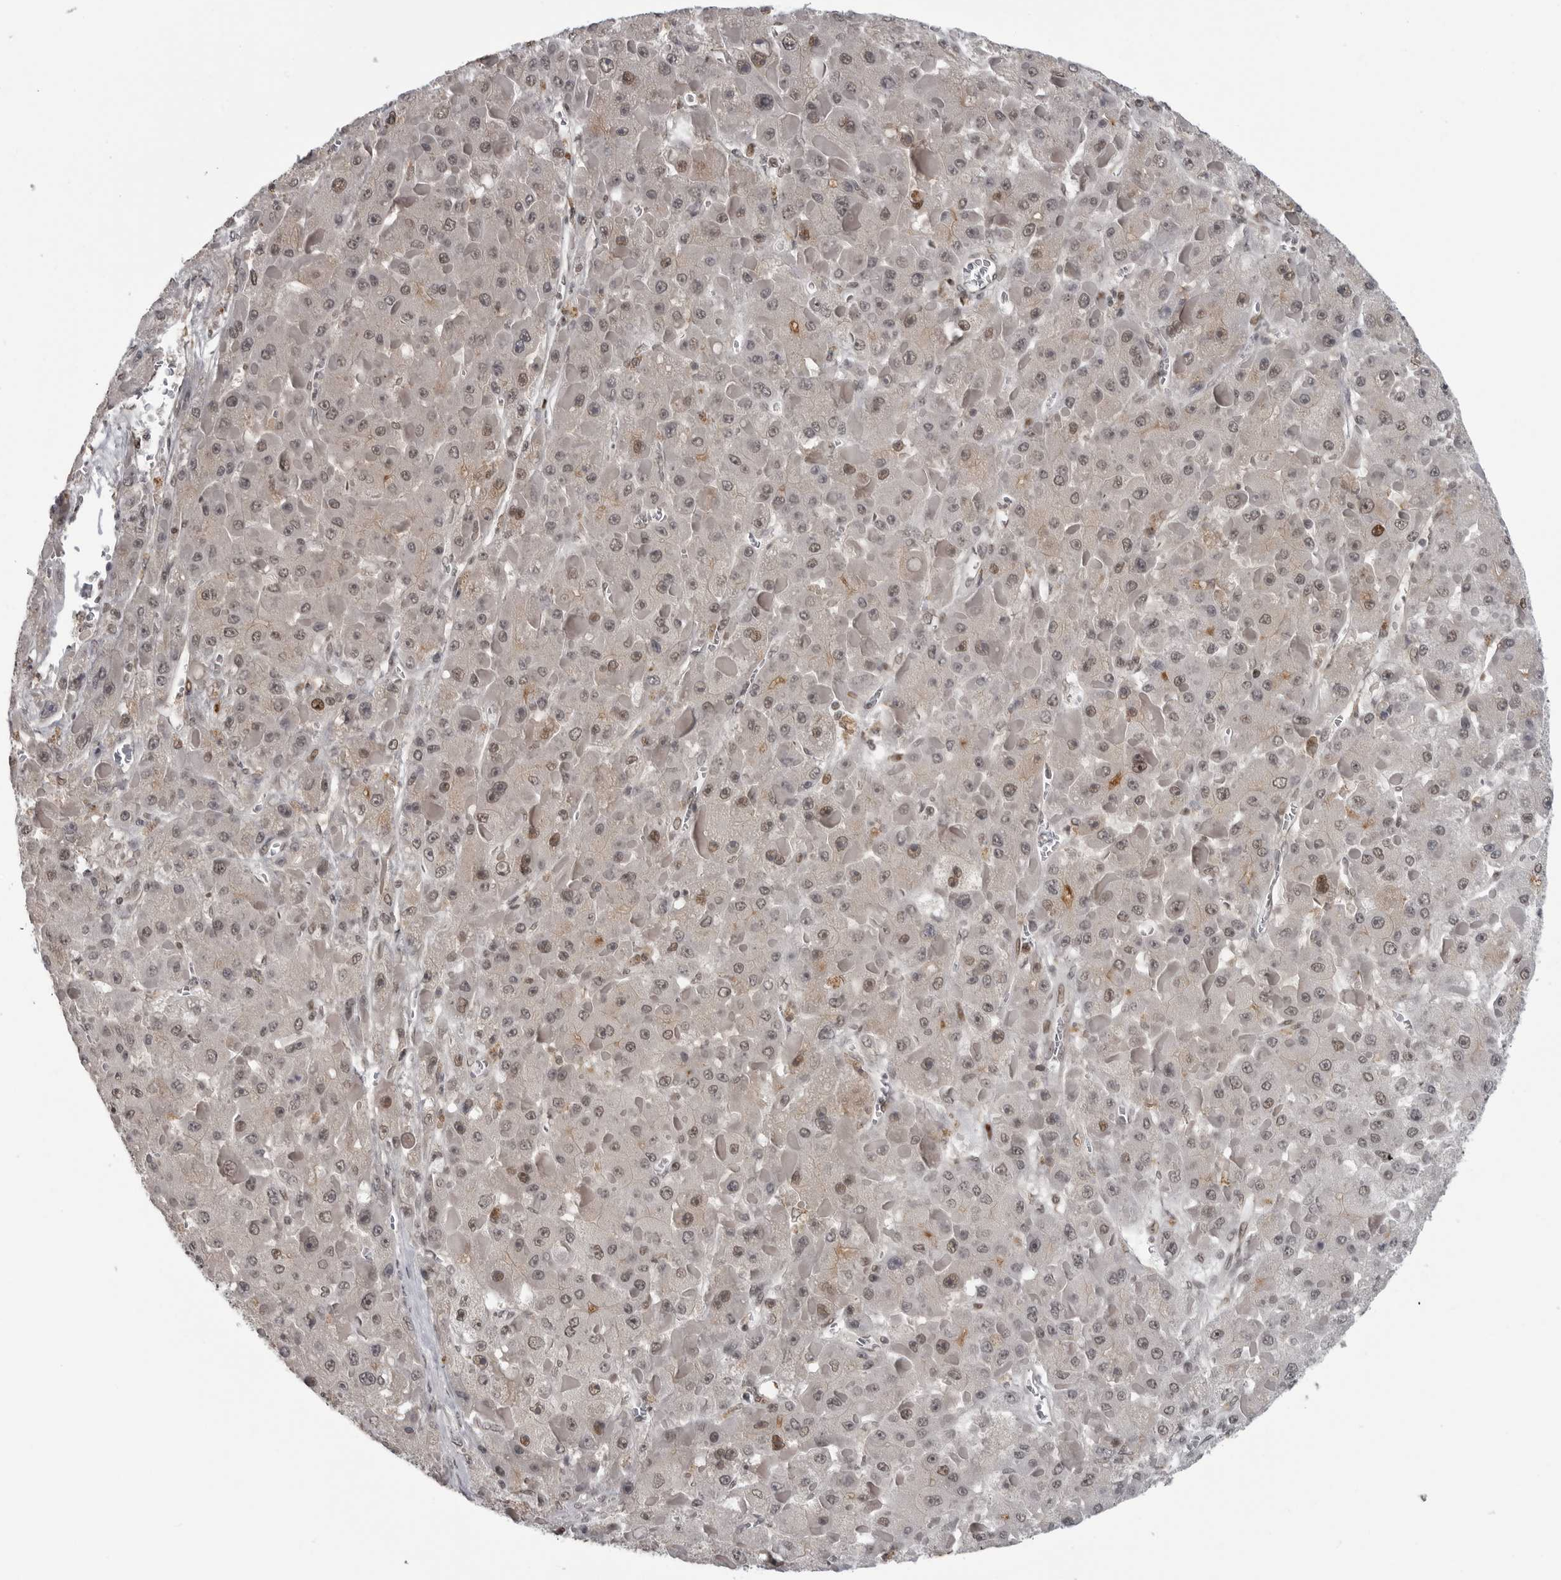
{"staining": {"intensity": "weak", "quantity": ">75%", "location": "nuclear"}, "tissue": "liver cancer", "cell_type": "Tumor cells", "image_type": "cancer", "snomed": [{"axis": "morphology", "description": "Carcinoma, Hepatocellular, NOS"}, {"axis": "topography", "description": "Liver"}], "caption": "This micrograph shows immunohistochemistry (IHC) staining of human liver cancer (hepatocellular carcinoma), with low weak nuclear positivity in approximately >75% of tumor cells.", "gene": "C8orf58", "patient": {"sex": "female", "age": 73}}